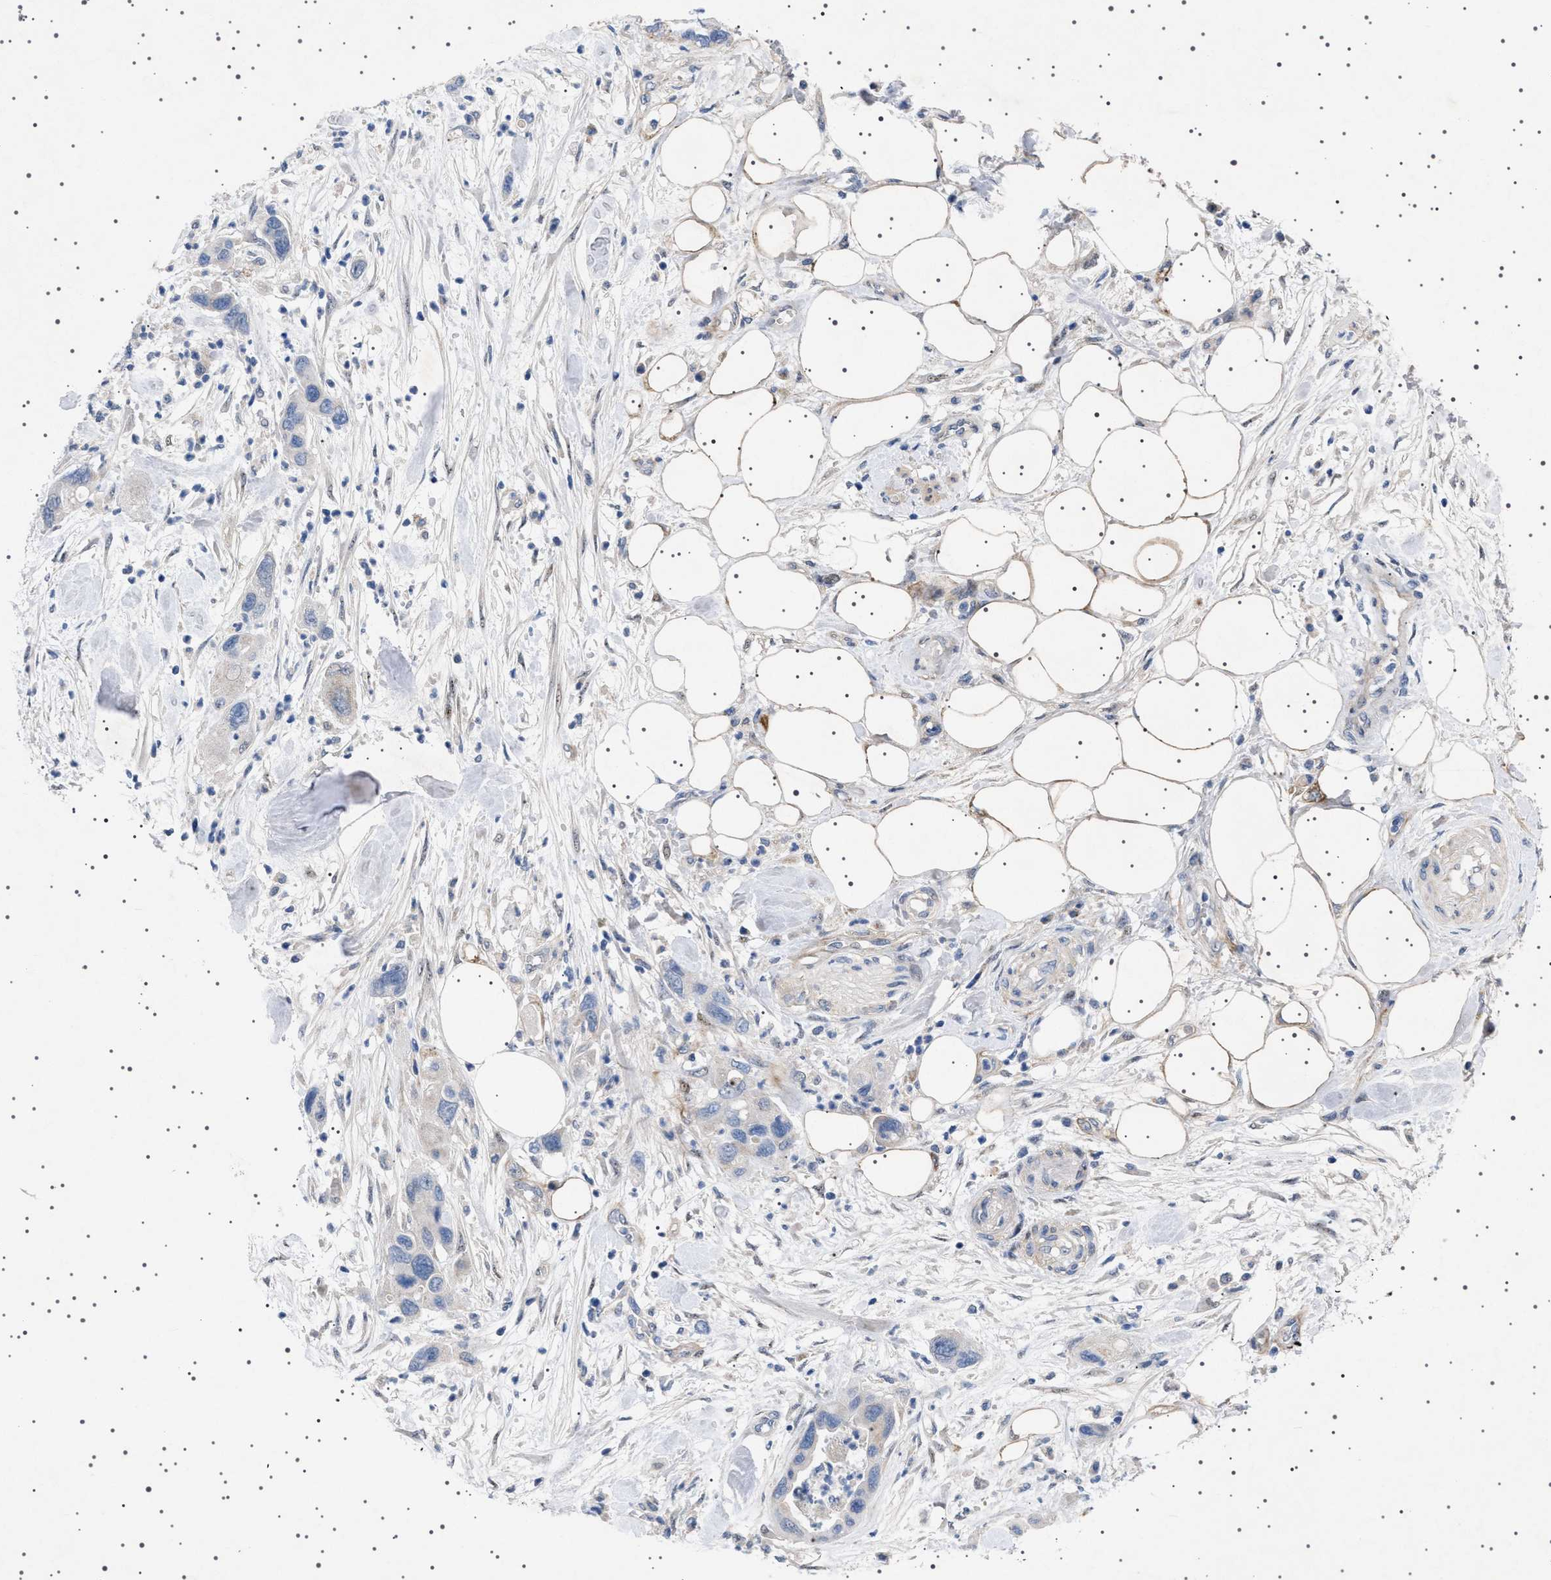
{"staining": {"intensity": "negative", "quantity": "none", "location": "none"}, "tissue": "pancreatic cancer", "cell_type": "Tumor cells", "image_type": "cancer", "snomed": [{"axis": "morphology", "description": "Normal tissue, NOS"}, {"axis": "morphology", "description": "Adenocarcinoma, NOS"}, {"axis": "topography", "description": "Pancreas"}], "caption": "Immunohistochemistry photomicrograph of pancreatic adenocarcinoma stained for a protein (brown), which displays no positivity in tumor cells.", "gene": "HTR1A", "patient": {"sex": "female", "age": 71}}